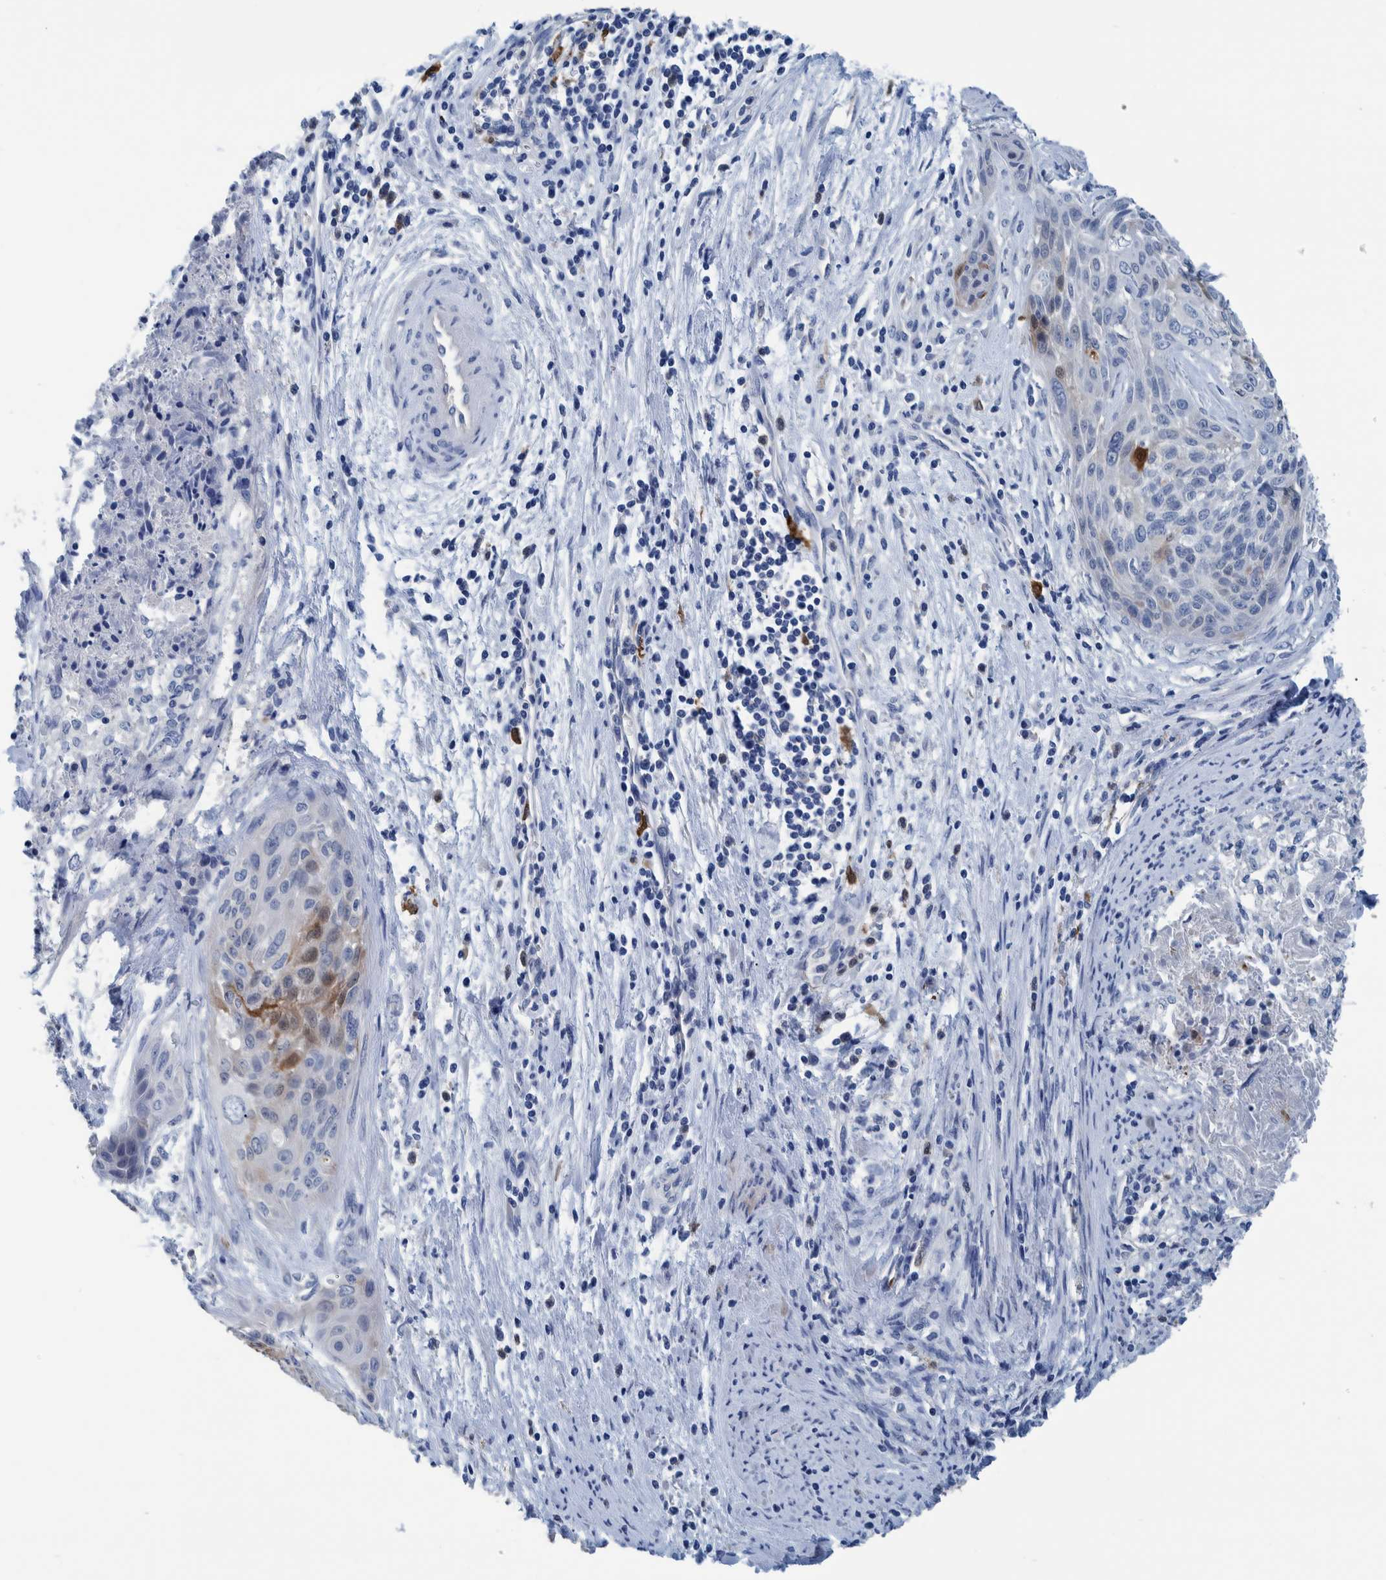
{"staining": {"intensity": "moderate", "quantity": "<25%", "location": "cytoplasmic/membranous,nuclear"}, "tissue": "cervical cancer", "cell_type": "Tumor cells", "image_type": "cancer", "snomed": [{"axis": "morphology", "description": "Squamous cell carcinoma, NOS"}, {"axis": "topography", "description": "Cervix"}], "caption": "Protein analysis of squamous cell carcinoma (cervical) tissue demonstrates moderate cytoplasmic/membranous and nuclear positivity in about <25% of tumor cells.", "gene": "IDO1", "patient": {"sex": "female", "age": 55}}